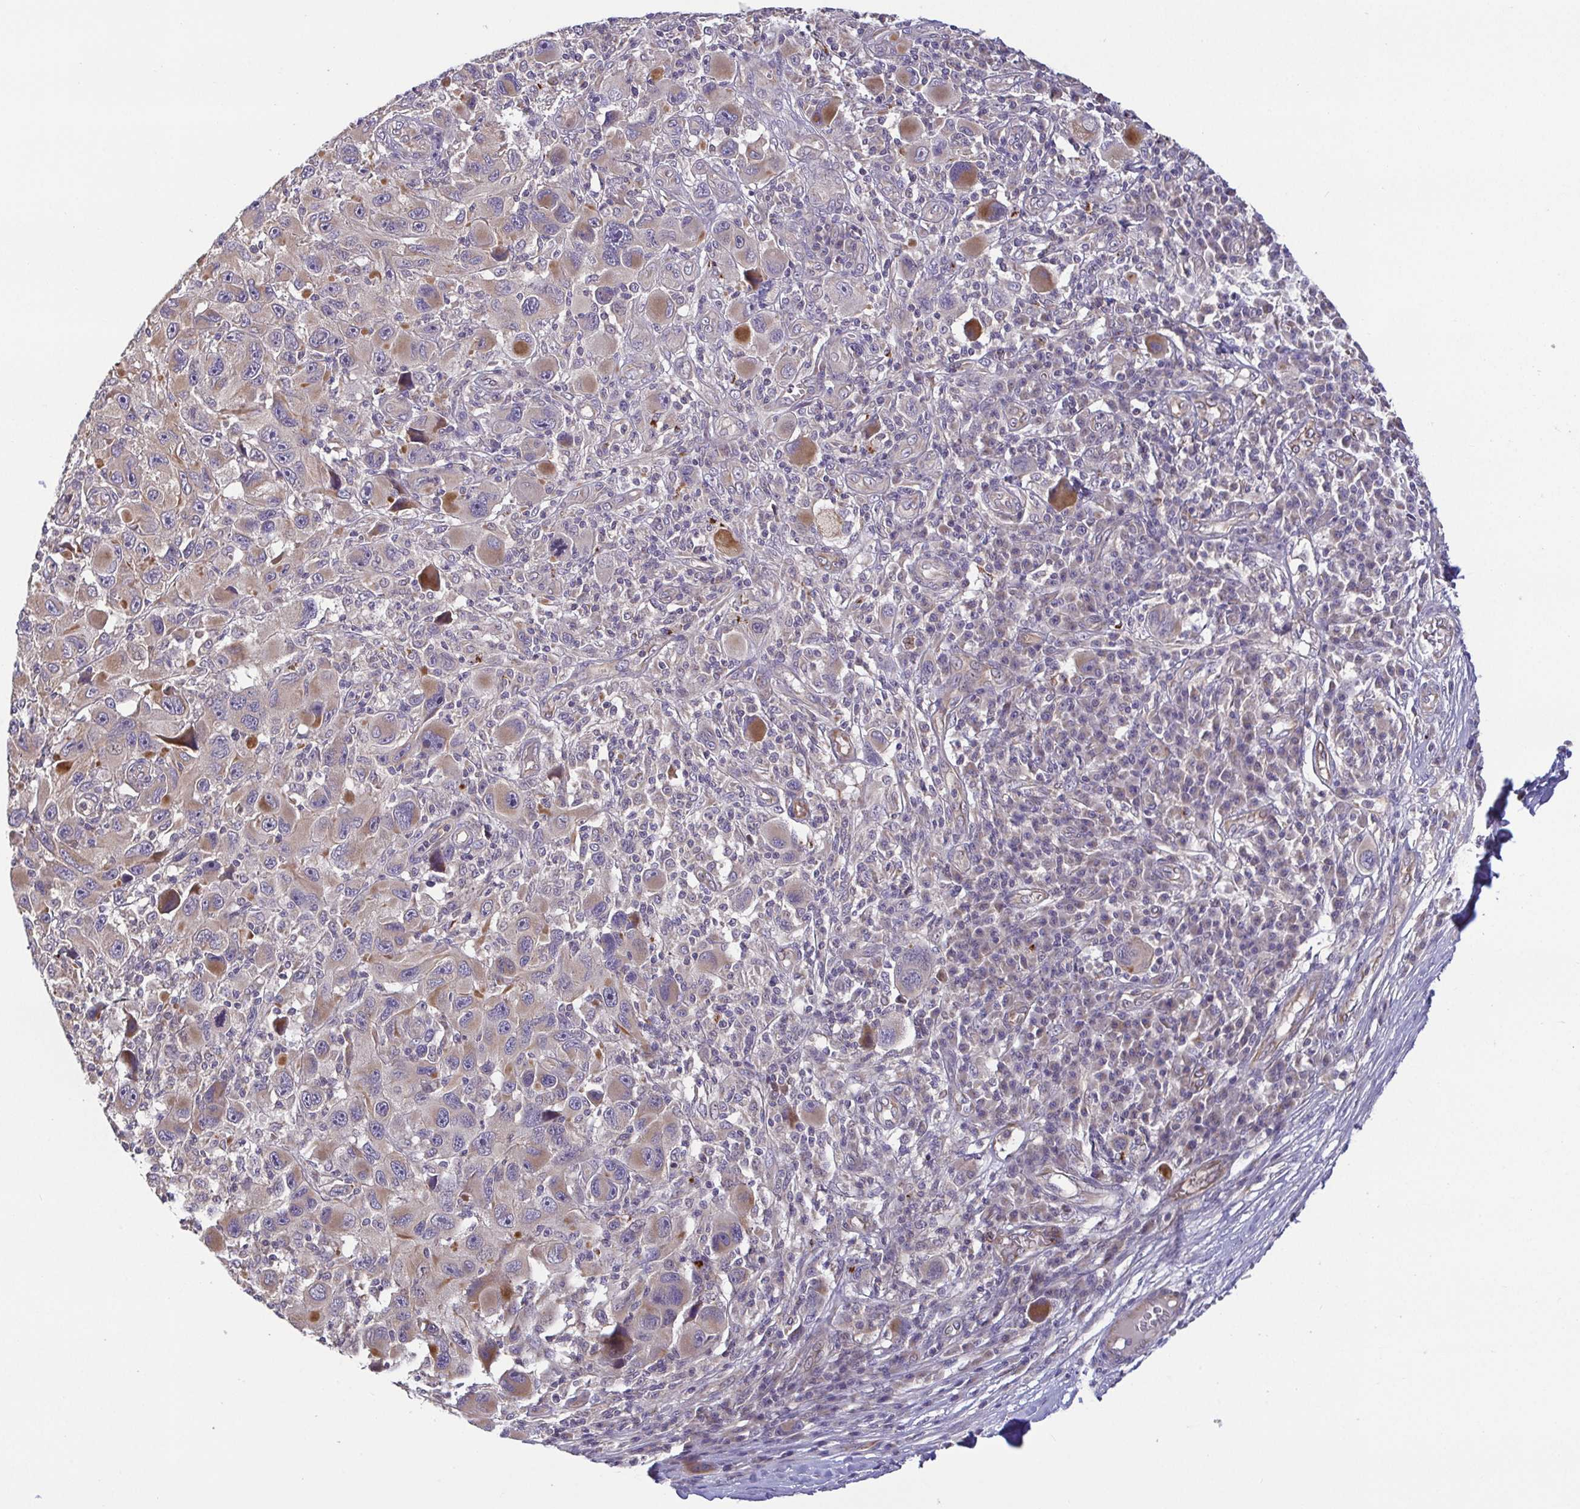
{"staining": {"intensity": "weak", "quantity": "25%-75%", "location": "cytoplasmic/membranous"}, "tissue": "melanoma", "cell_type": "Tumor cells", "image_type": "cancer", "snomed": [{"axis": "morphology", "description": "Malignant melanoma, NOS"}, {"axis": "topography", "description": "Skin"}], "caption": "Melanoma stained with immunohistochemistry (IHC) displays weak cytoplasmic/membranous positivity in about 25%-75% of tumor cells. (IHC, brightfield microscopy, high magnification).", "gene": "OSBPL7", "patient": {"sex": "male", "age": 53}}